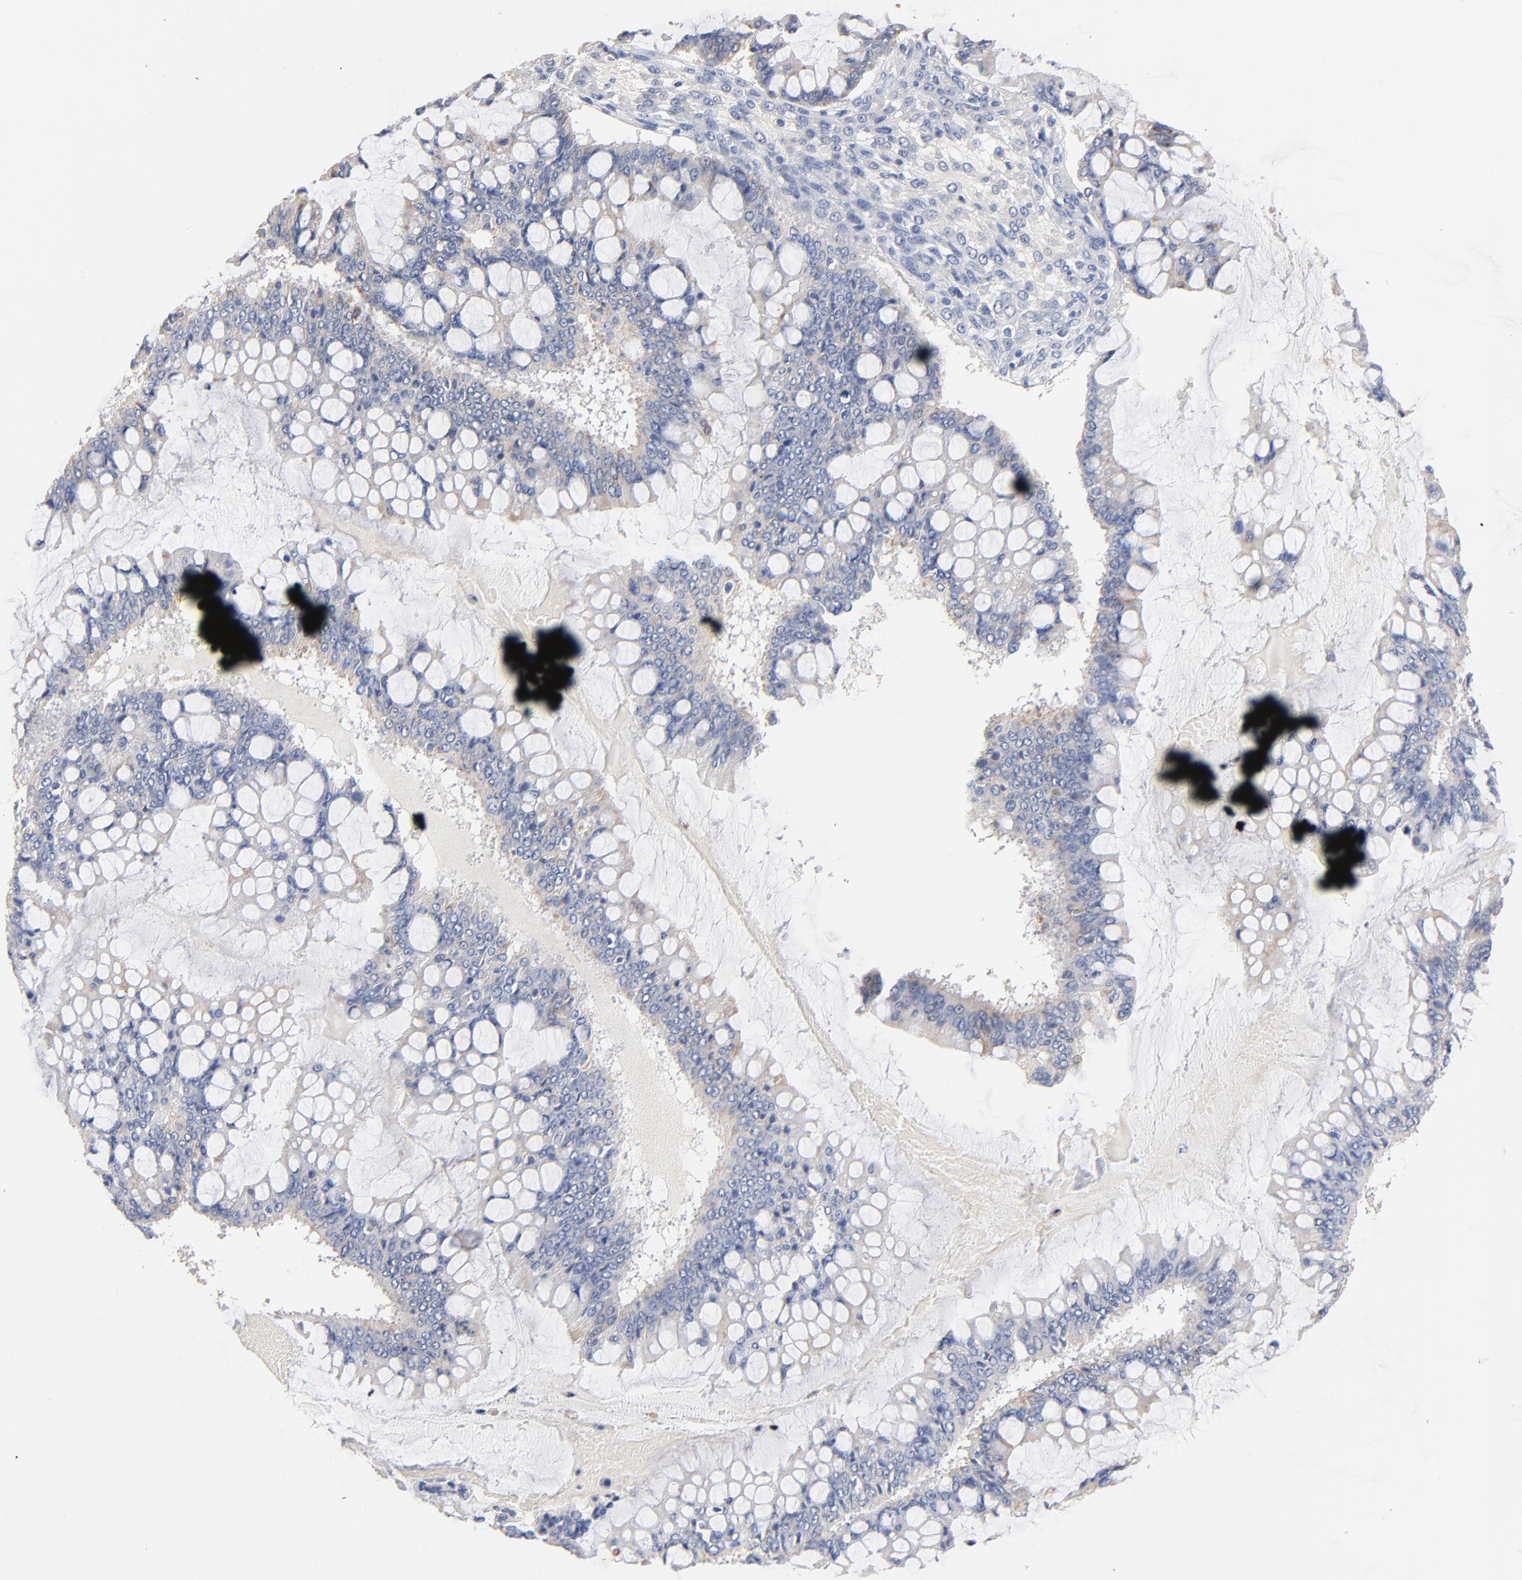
{"staining": {"intensity": "weak", "quantity": "<25%", "location": "cytoplasmic/membranous"}, "tissue": "ovarian cancer", "cell_type": "Tumor cells", "image_type": "cancer", "snomed": [{"axis": "morphology", "description": "Cystadenocarcinoma, mucinous, NOS"}, {"axis": "topography", "description": "Ovary"}], "caption": "Histopathology image shows no significant protein expression in tumor cells of mucinous cystadenocarcinoma (ovarian).", "gene": "CPS1", "patient": {"sex": "female", "age": 73}}